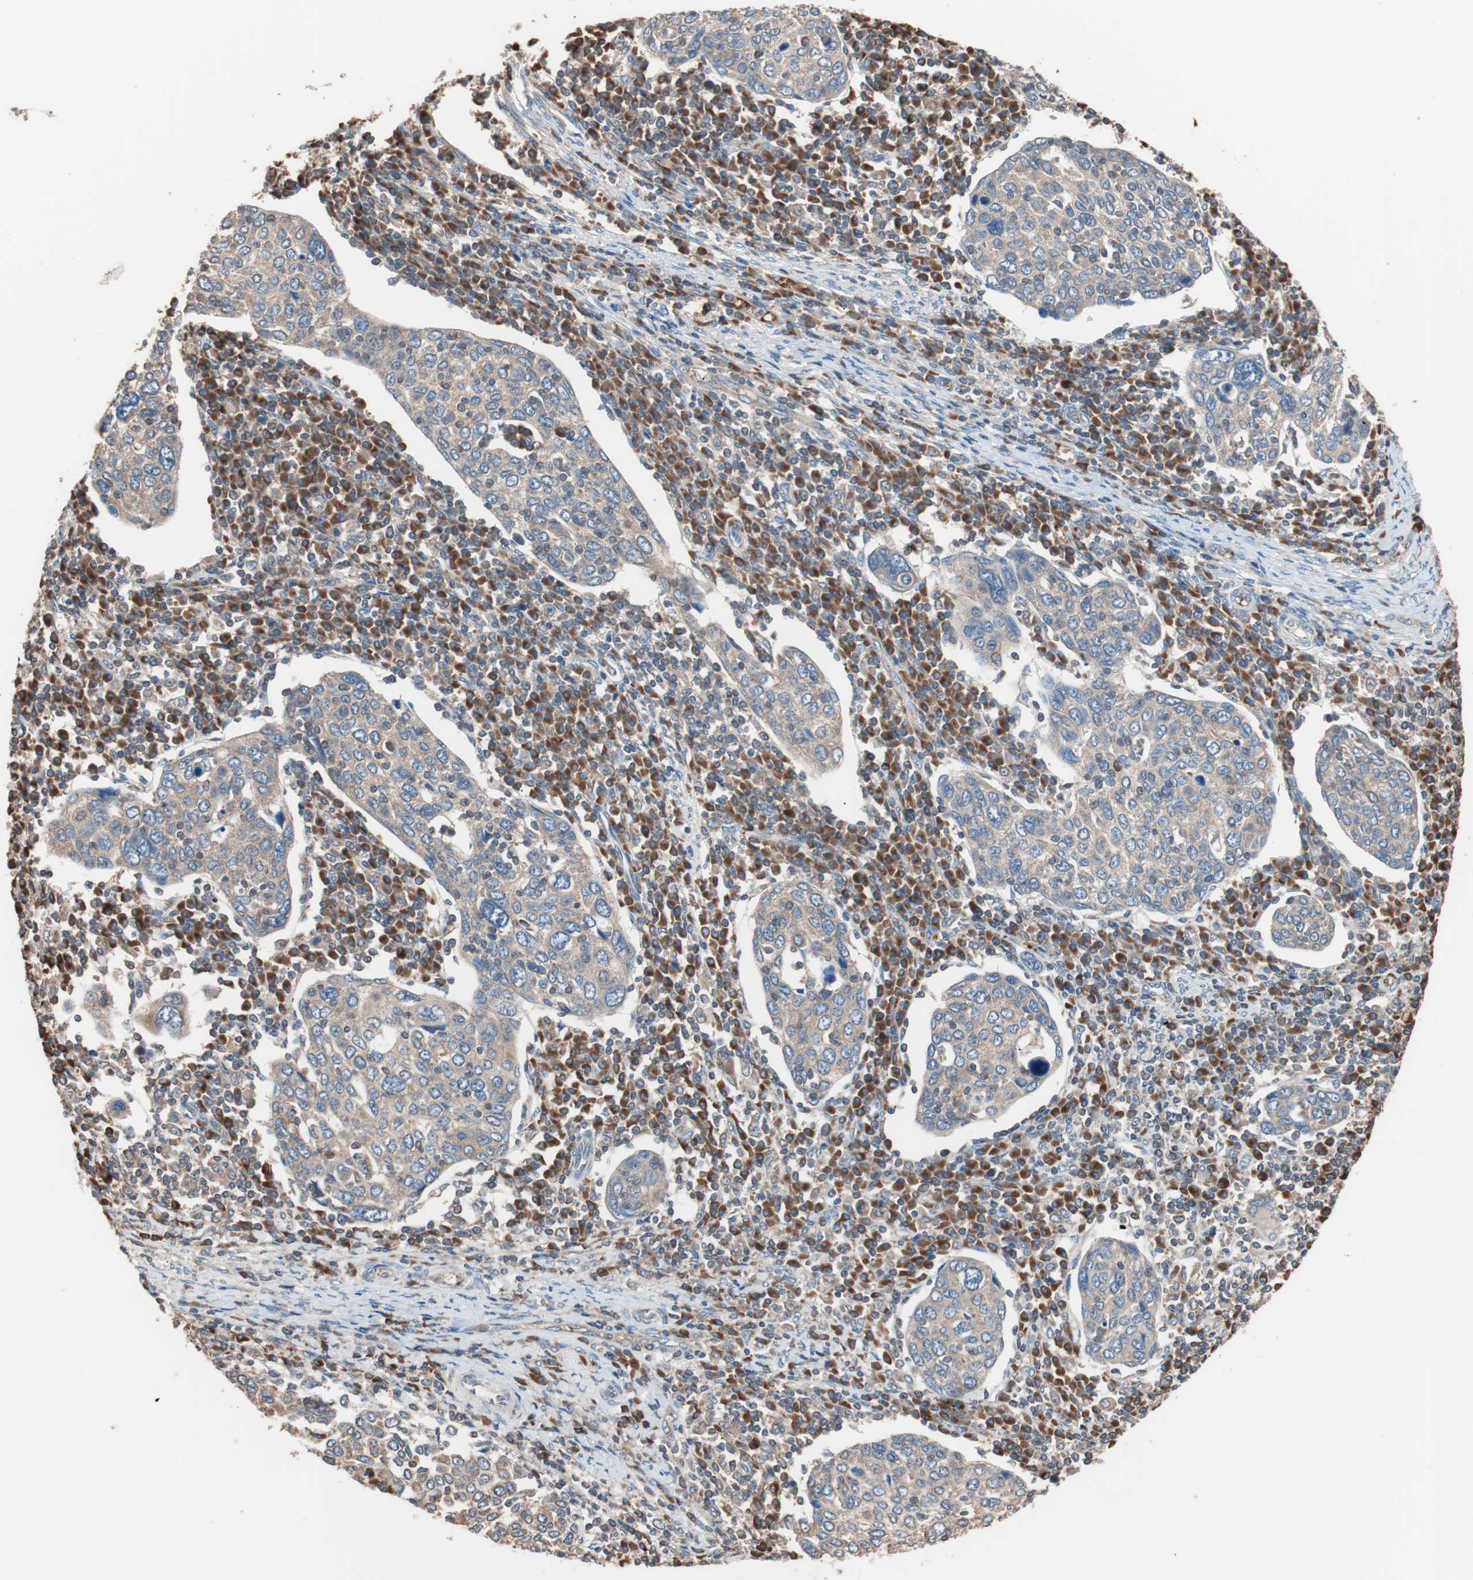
{"staining": {"intensity": "weak", "quantity": ">75%", "location": "cytoplasmic/membranous"}, "tissue": "cervical cancer", "cell_type": "Tumor cells", "image_type": "cancer", "snomed": [{"axis": "morphology", "description": "Squamous cell carcinoma, NOS"}, {"axis": "topography", "description": "Cervix"}], "caption": "Cervical cancer stained with a protein marker exhibits weak staining in tumor cells.", "gene": "GLYCTK", "patient": {"sex": "female", "age": 40}}